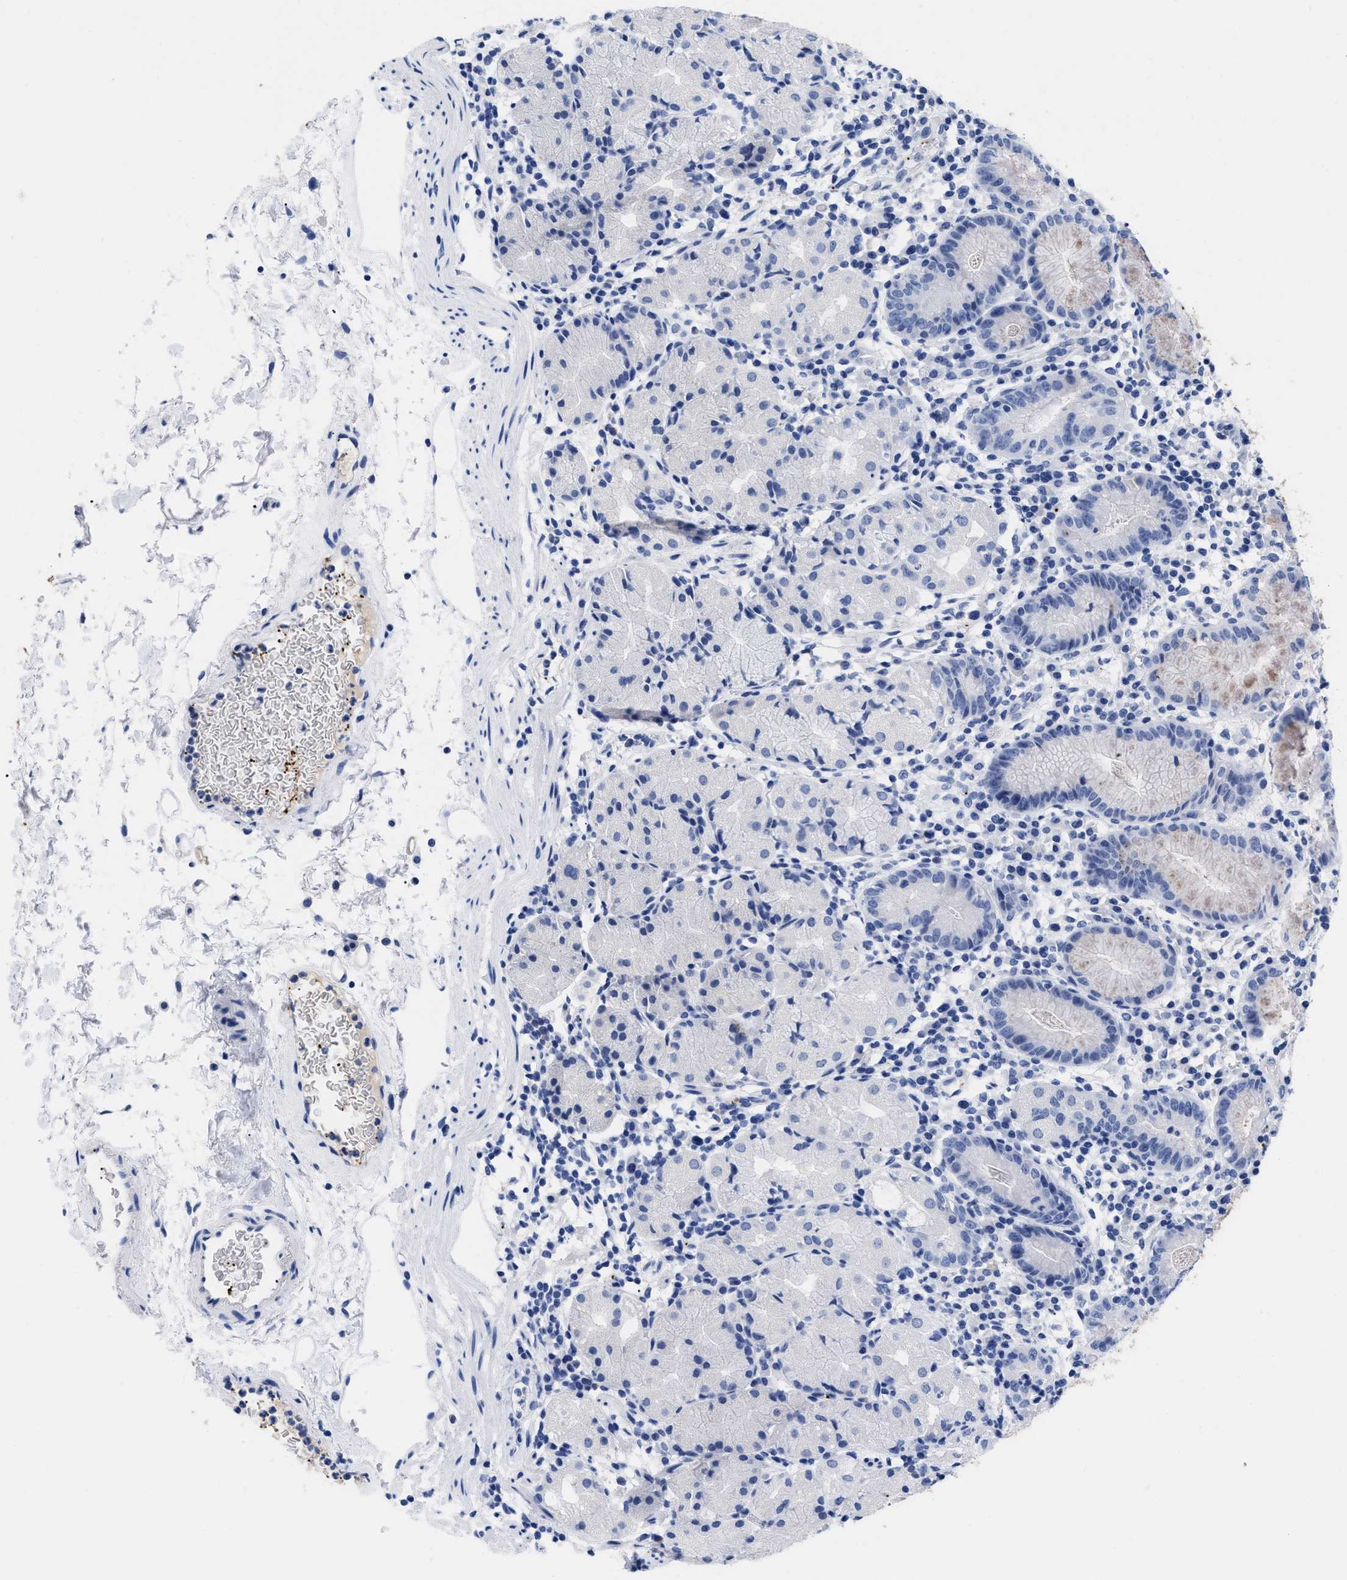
{"staining": {"intensity": "negative", "quantity": "none", "location": "none"}, "tissue": "stomach", "cell_type": "Glandular cells", "image_type": "normal", "snomed": [{"axis": "morphology", "description": "Normal tissue, NOS"}, {"axis": "topography", "description": "Stomach"}, {"axis": "topography", "description": "Stomach, lower"}], "caption": "Protein analysis of unremarkable stomach reveals no significant positivity in glandular cells.", "gene": "TREML1", "patient": {"sex": "female", "age": 75}}